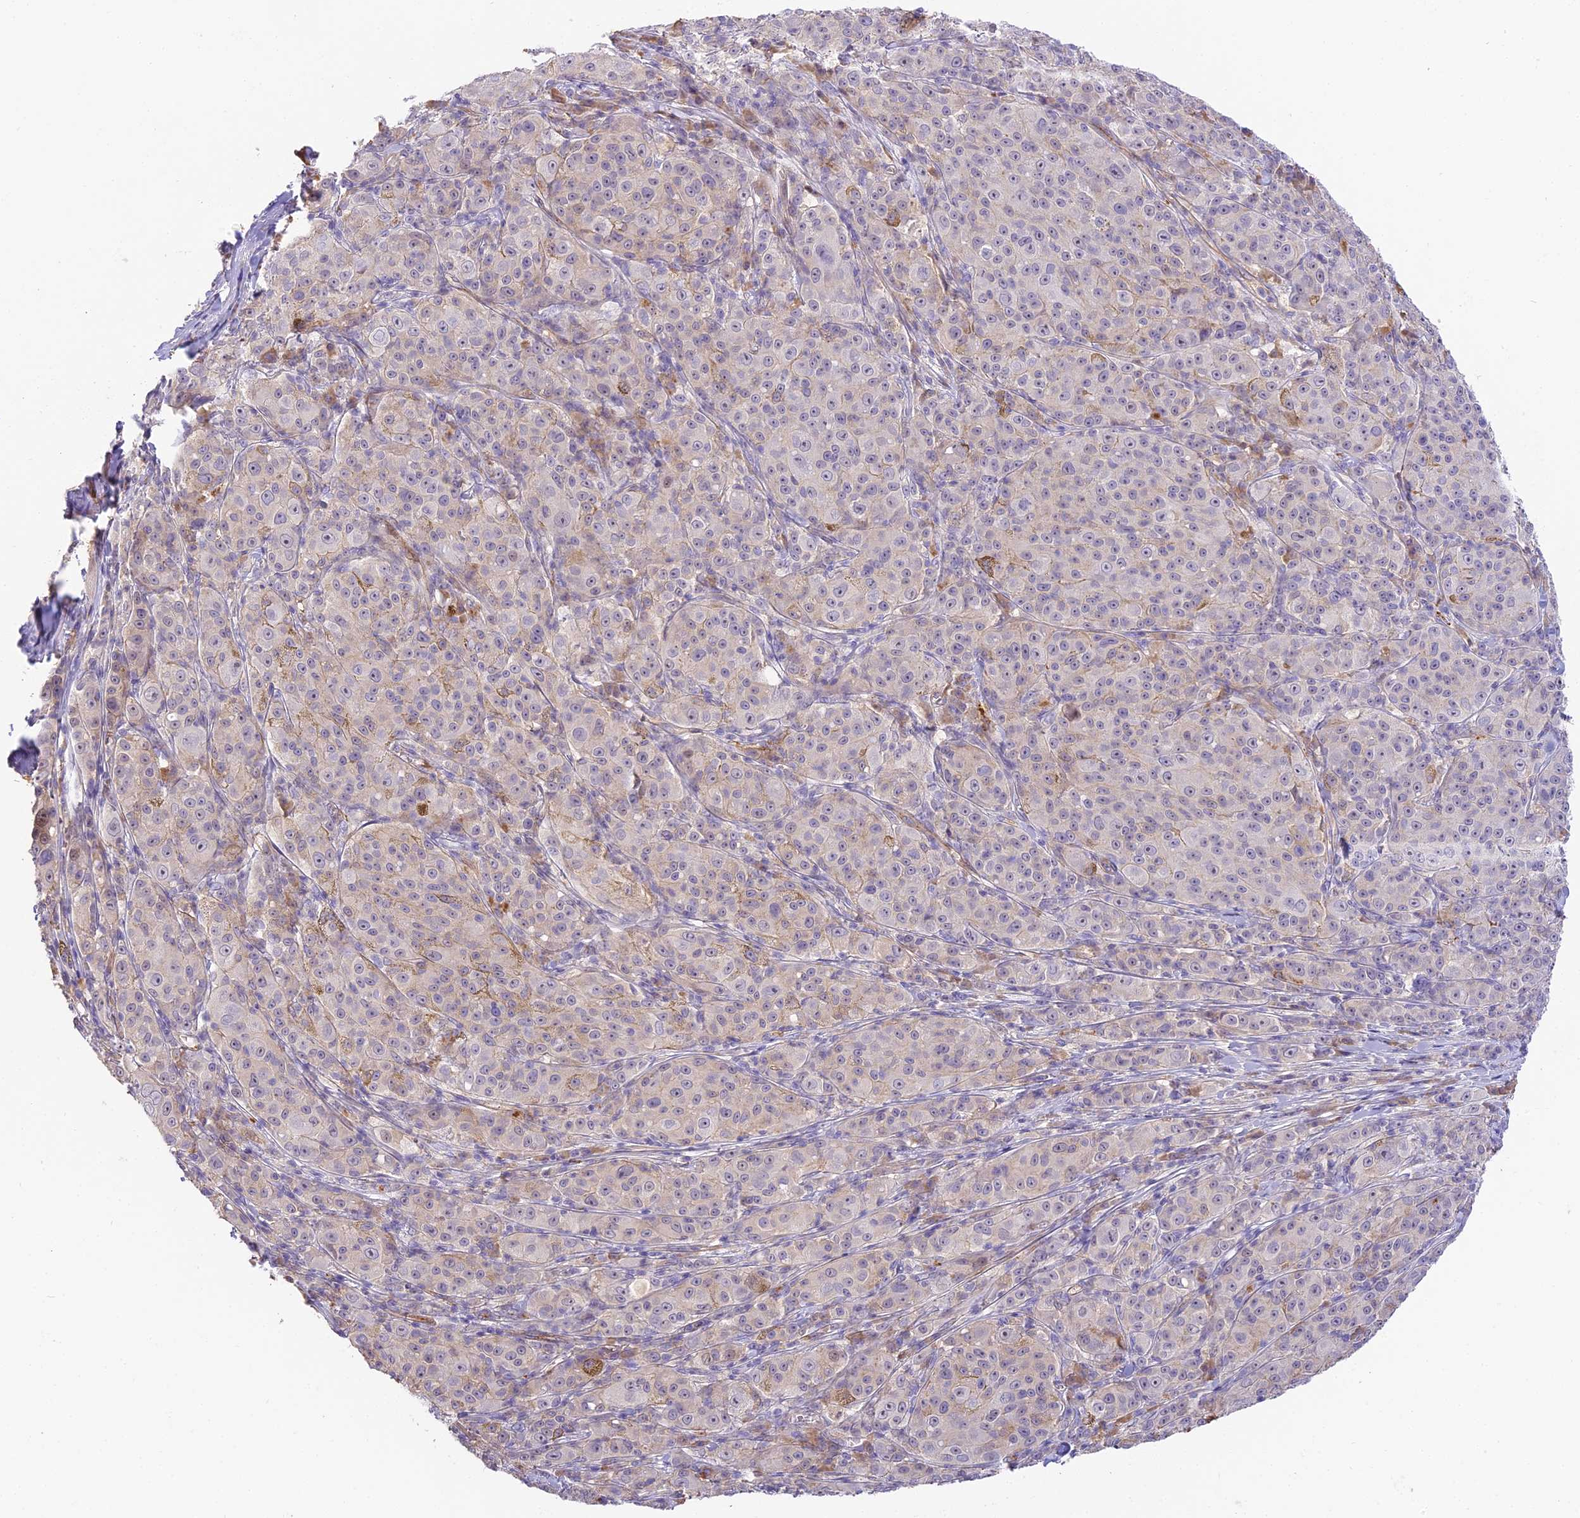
{"staining": {"intensity": "negative", "quantity": "none", "location": "none"}, "tissue": "melanoma", "cell_type": "Tumor cells", "image_type": "cancer", "snomed": [{"axis": "morphology", "description": "Malignant melanoma, NOS"}, {"axis": "topography", "description": "Skin"}], "caption": "Tumor cells are negative for brown protein staining in melanoma. (Stains: DAB immunohistochemistry (IHC) with hematoxylin counter stain, Microscopy: brightfield microscopy at high magnification).", "gene": "NOD2", "patient": {"sex": "female", "age": 52}}